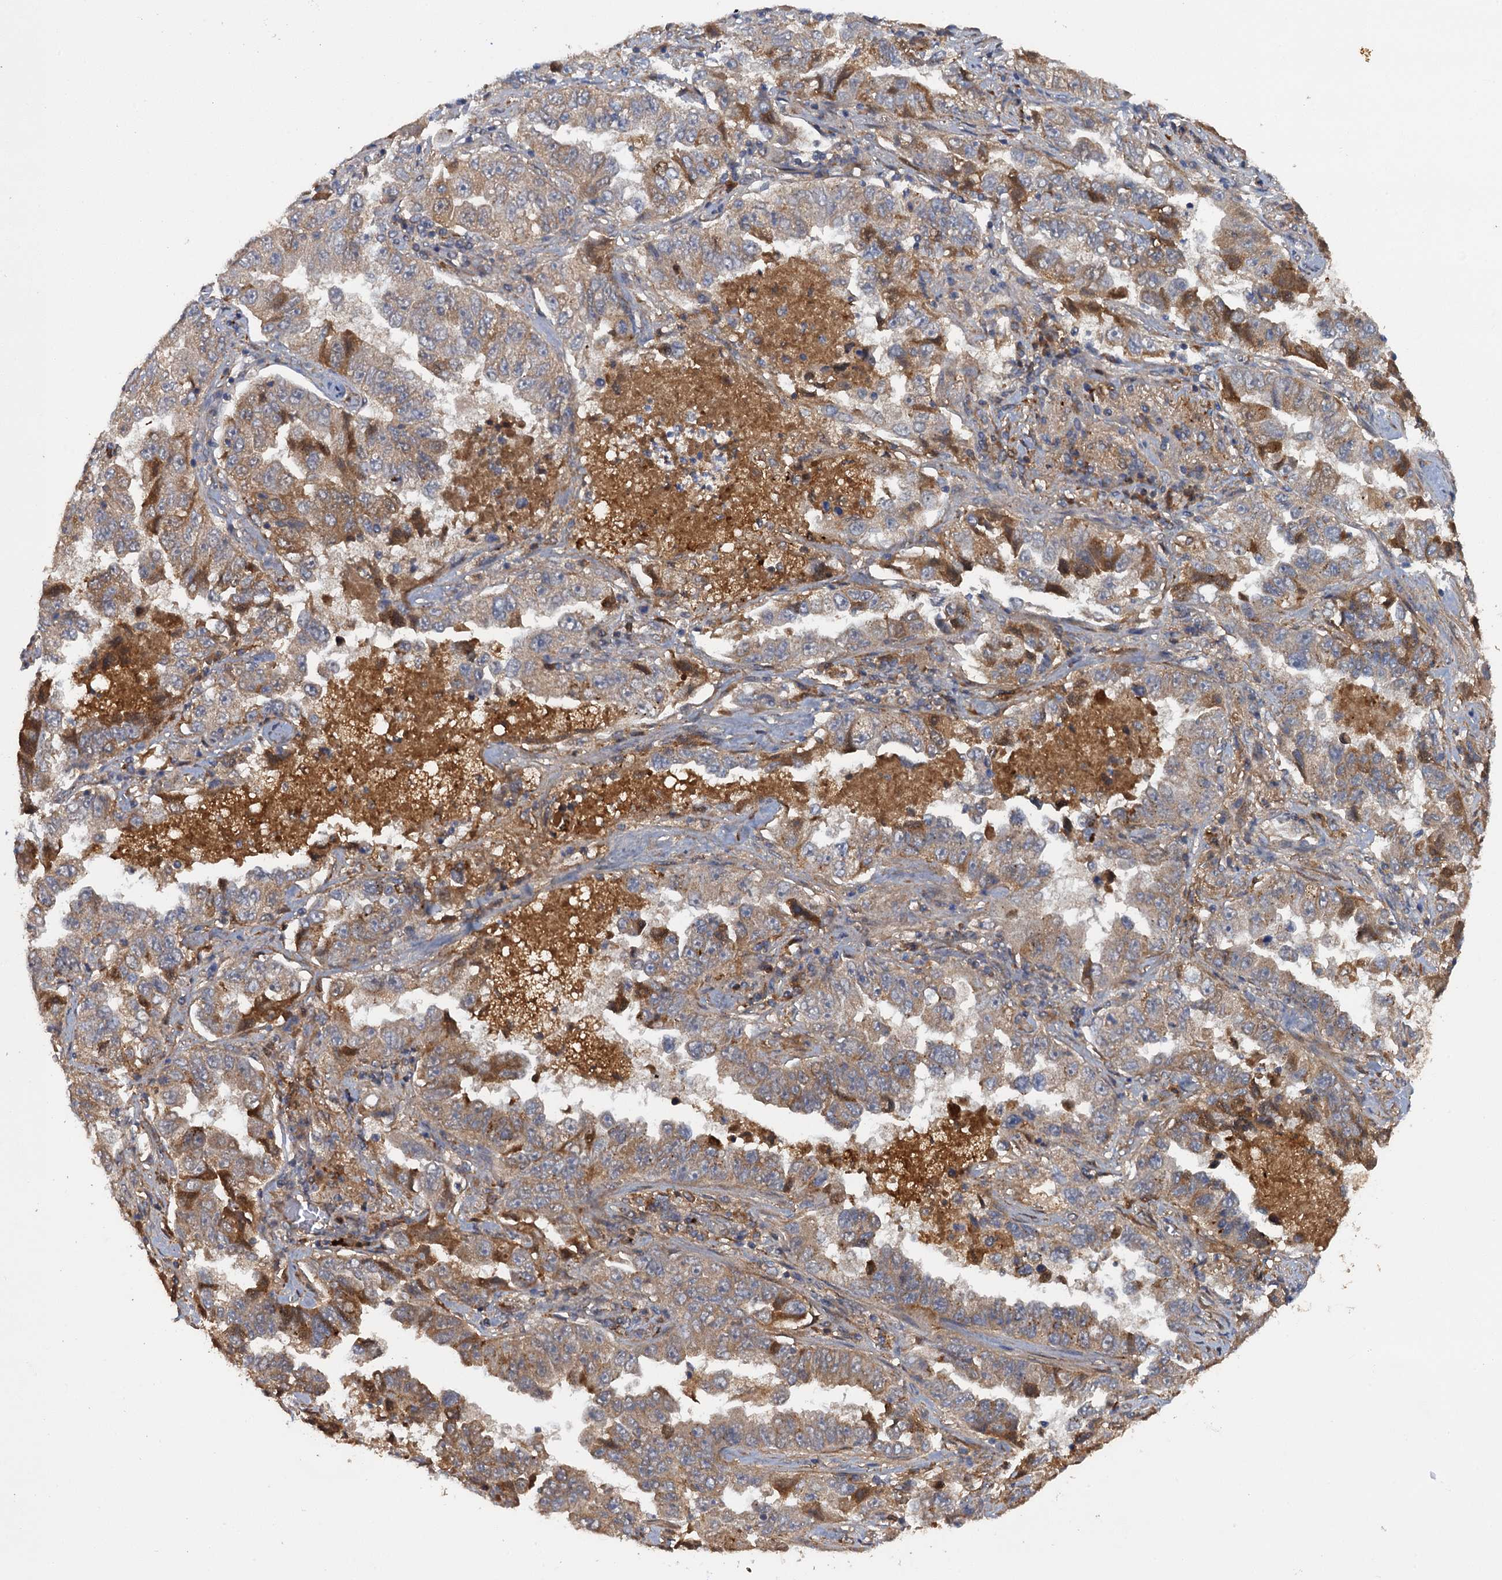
{"staining": {"intensity": "moderate", "quantity": "25%-75%", "location": "cytoplasmic/membranous"}, "tissue": "lung cancer", "cell_type": "Tumor cells", "image_type": "cancer", "snomed": [{"axis": "morphology", "description": "Adenocarcinoma, NOS"}, {"axis": "topography", "description": "Lung"}], "caption": "About 25%-75% of tumor cells in adenocarcinoma (lung) display moderate cytoplasmic/membranous protein staining as visualized by brown immunohistochemical staining.", "gene": "HAPLN3", "patient": {"sex": "female", "age": 51}}